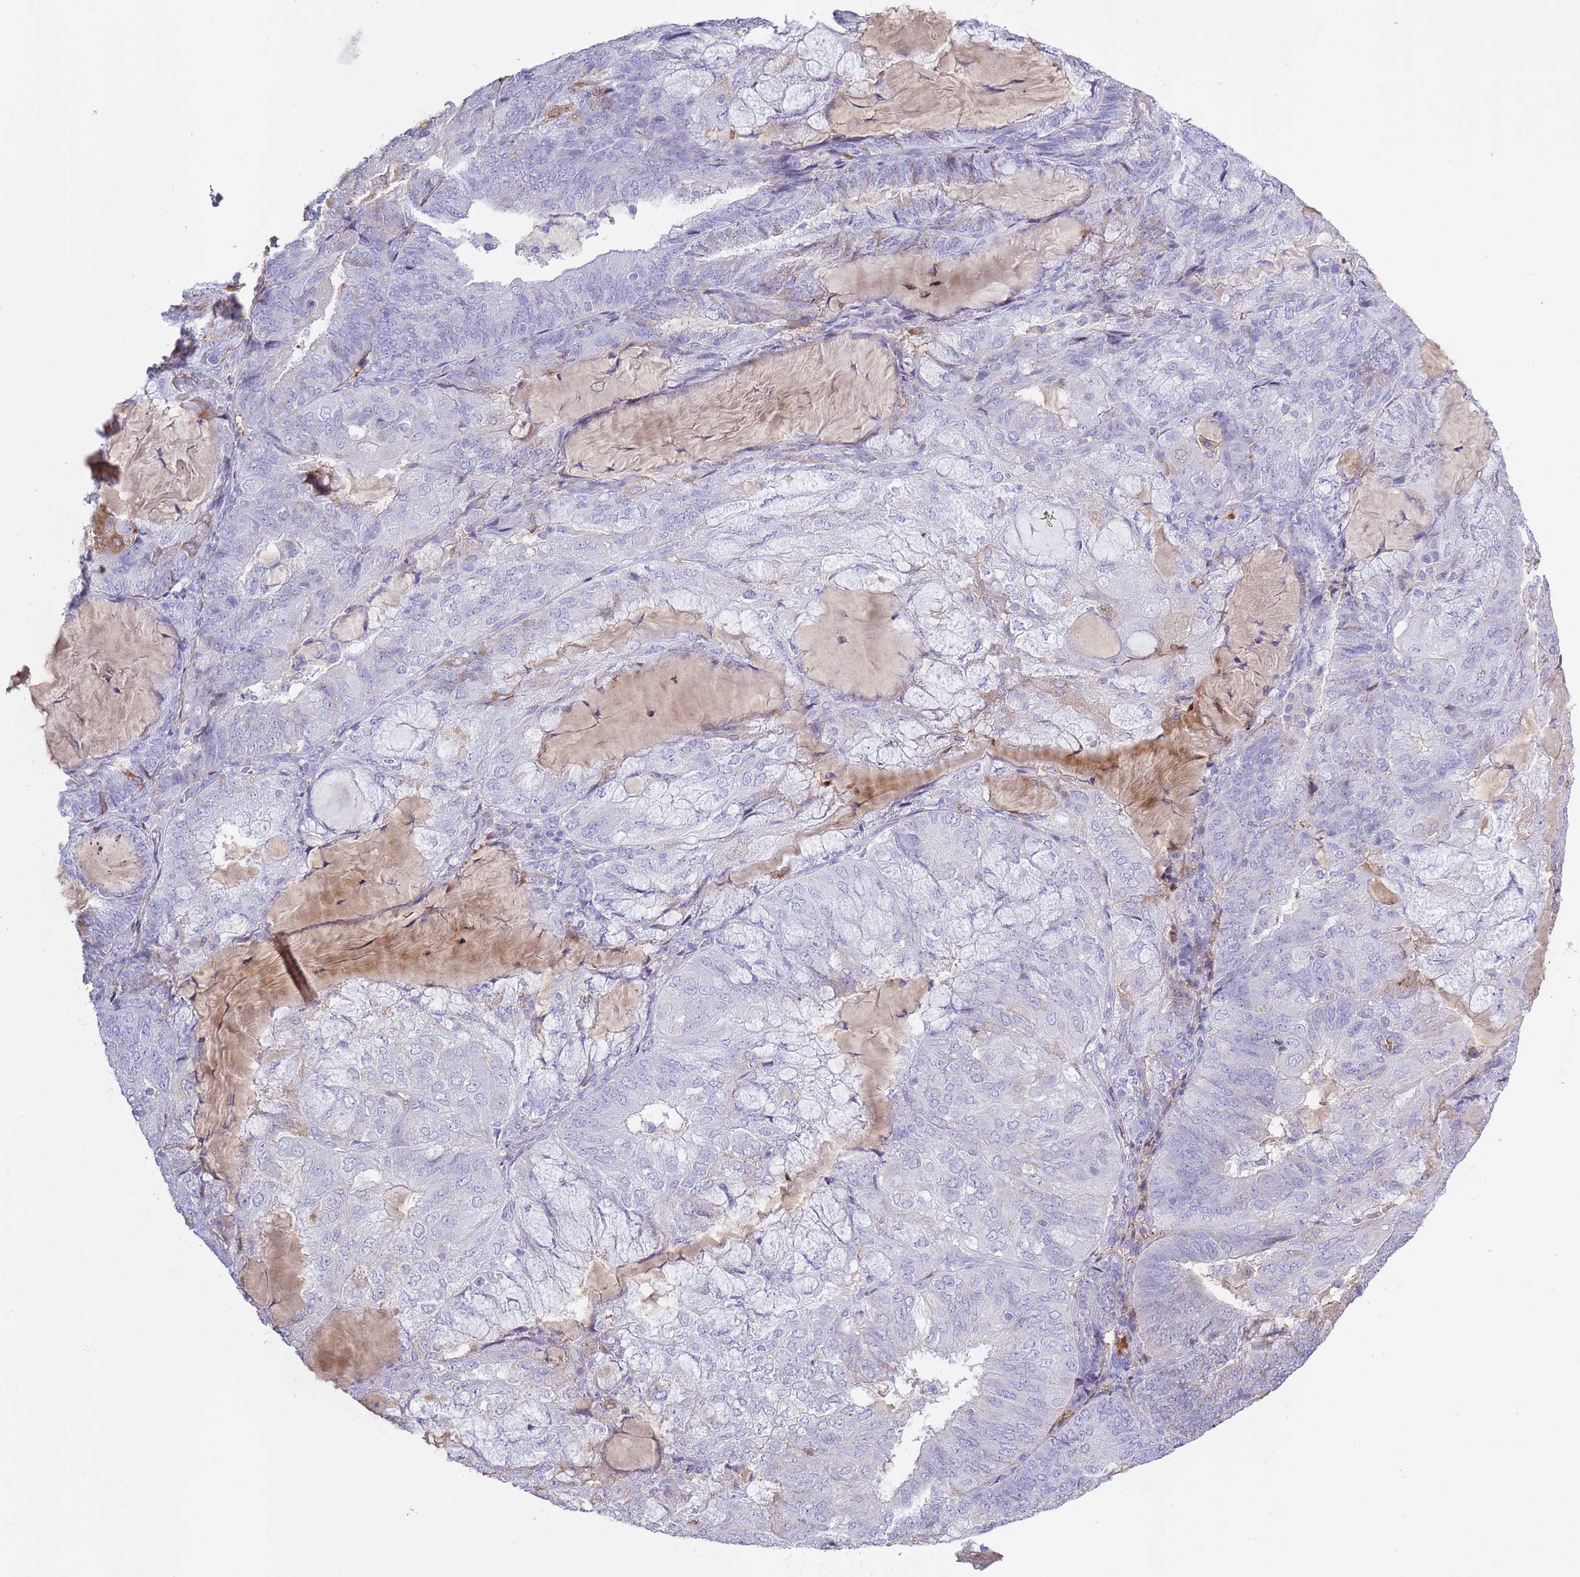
{"staining": {"intensity": "negative", "quantity": "none", "location": "none"}, "tissue": "endometrial cancer", "cell_type": "Tumor cells", "image_type": "cancer", "snomed": [{"axis": "morphology", "description": "Adenocarcinoma, NOS"}, {"axis": "topography", "description": "Endometrium"}], "caption": "DAB (3,3'-diaminobenzidine) immunohistochemical staining of human endometrial cancer demonstrates no significant staining in tumor cells.", "gene": "AP3S2", "patient": {"sex": "female", "age": 81}}